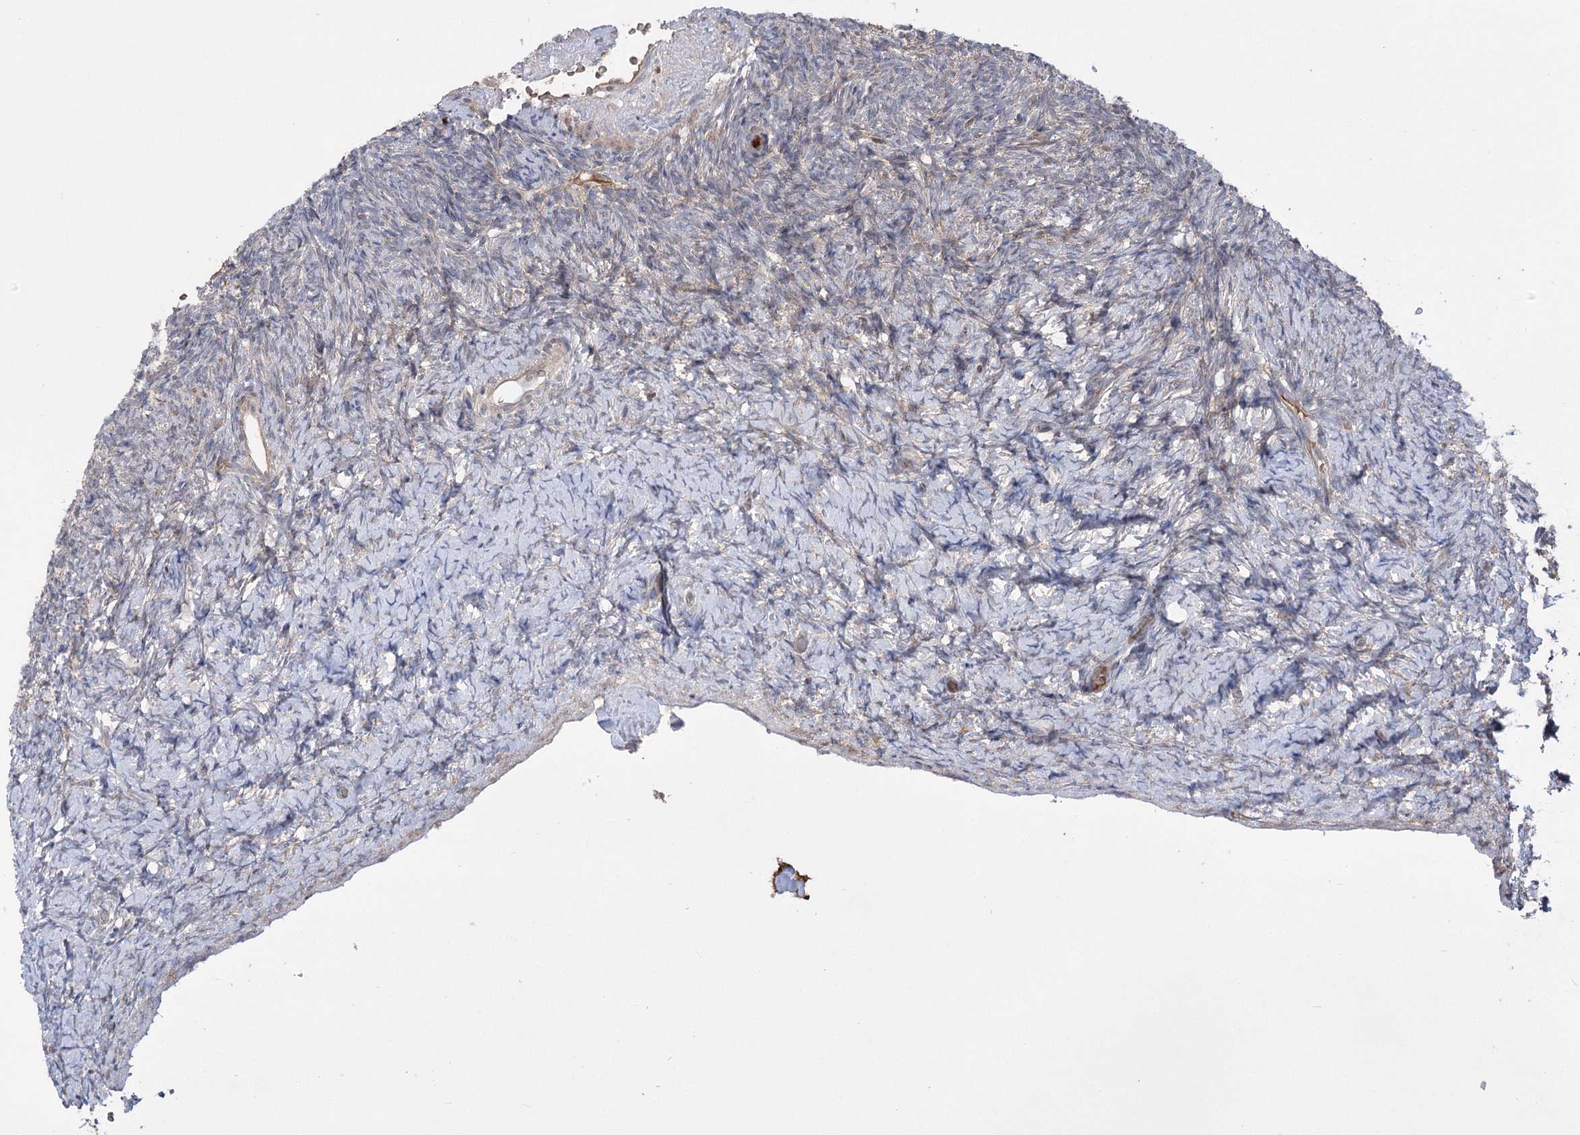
{"staining": {"intensity": "moderate", "quantity": ">75%", "location": "cytoplasmic/membranous"}, "tissue": "ovary", "cell_type": "Follicle cells", "image_type": "normal", "snomed": [{"axis": "morphology", "description": "Normal tissue, NOS"}, {"axis": "topography", "description": "Ovary"}], "caption": "Immunohistochemical staining of benign ovary demonstrates >75% levels of moderate cytoplasmic/membranous protein staining in about >75% of follicle cells.", "gene": "PLEKHA5", "patient": {"sex": "female", "age": 34}}